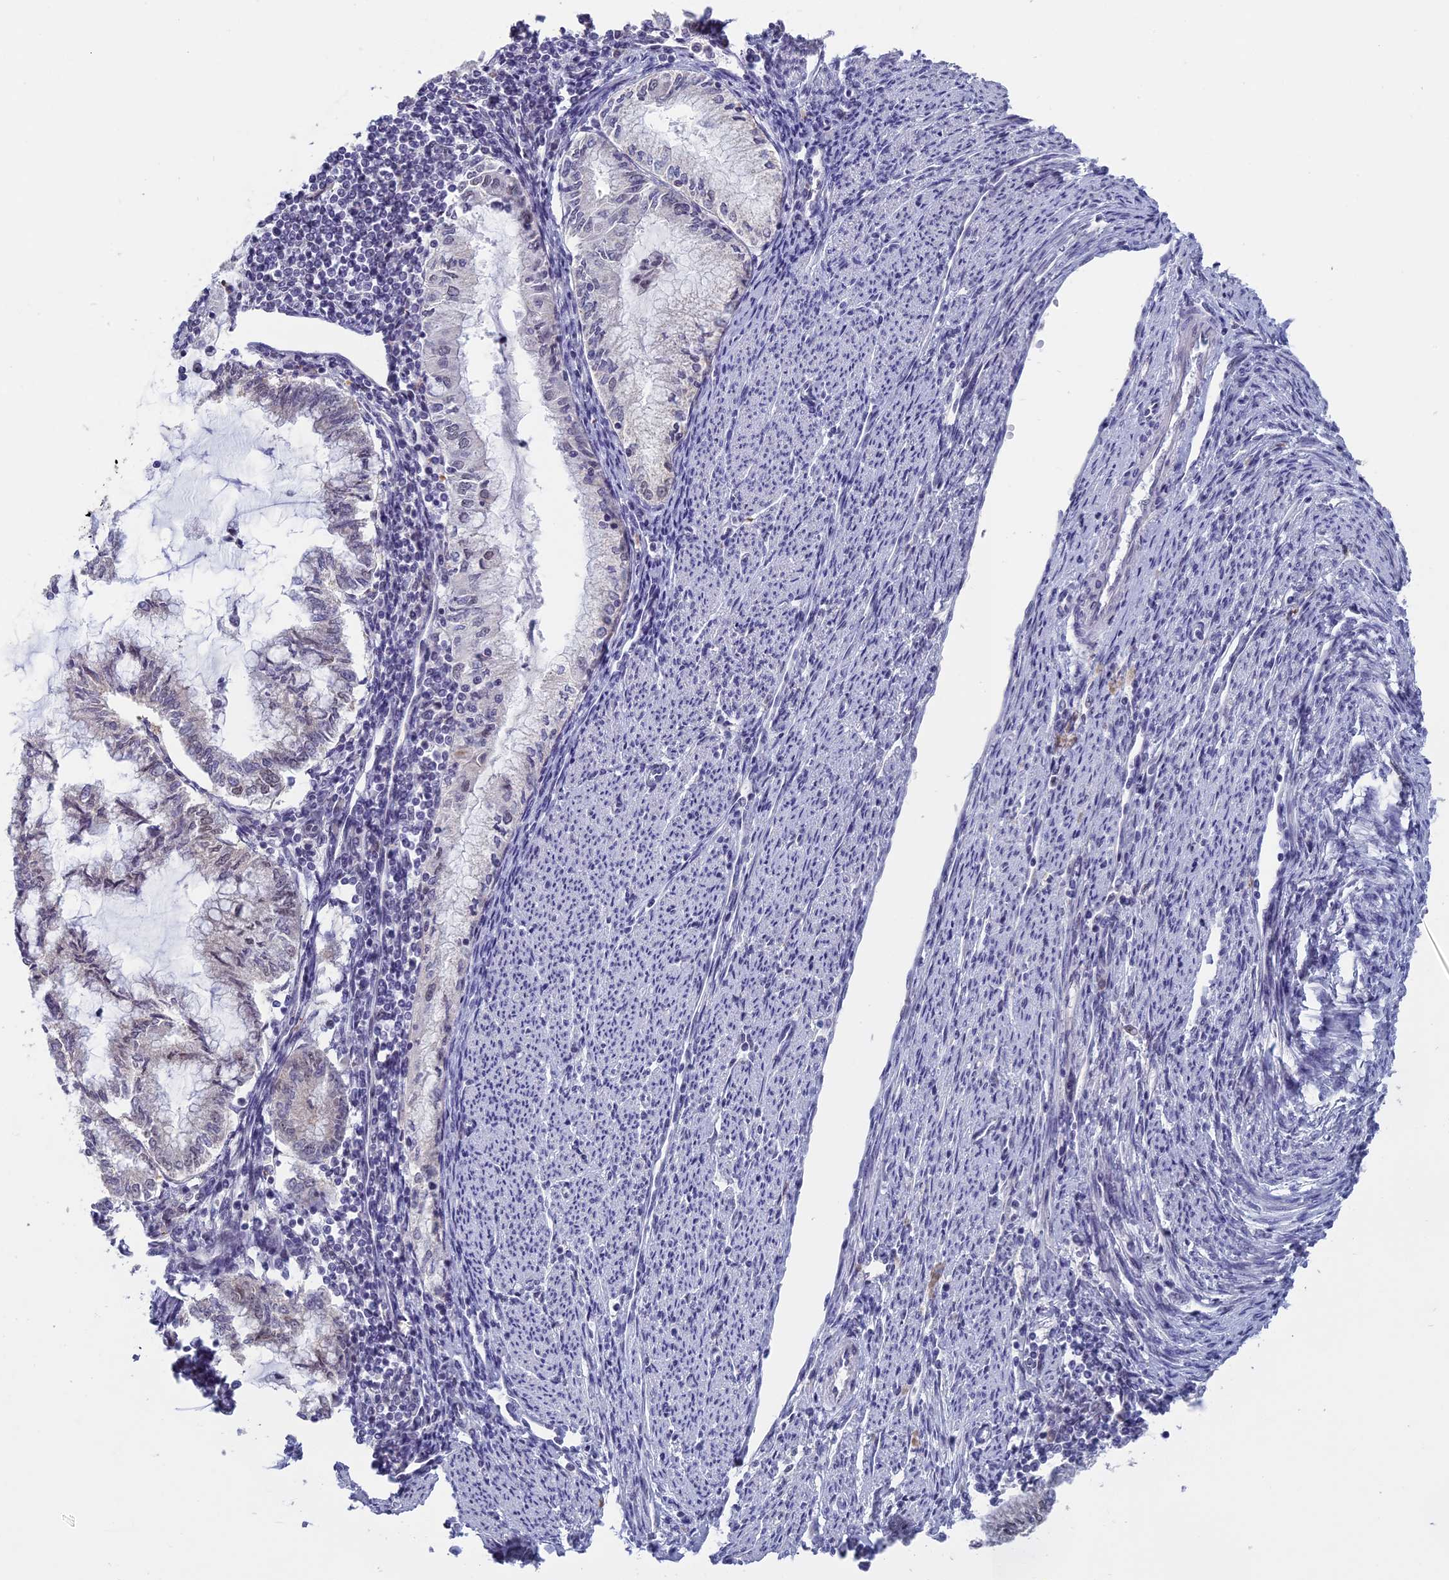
{"staining": {"intensity": "negative", "quantity": "none", "location": "none"}, "tissue": "endometrial cancer", "cell_type": "Tumor cells", "image_type": "cancer", "snomed": [{"axis": "morphology", "description": "Adenocarcinoma, NOS"}, {"axis": "topography", "description": "Endometrium"}], "caption": "The immunohistochemistry (IHC) photomicrograph has no significant expression in tumor cells of endometrial cancer (adenocarcinoma) tissue. The staining was performed using DAB to visualize the protein expression in brown, while the nuclei were stained in blue with hematoxylin (Magnification: 20x).", "gene": "MORF4L1", "patient": {"sex": "female", "age": 79}}